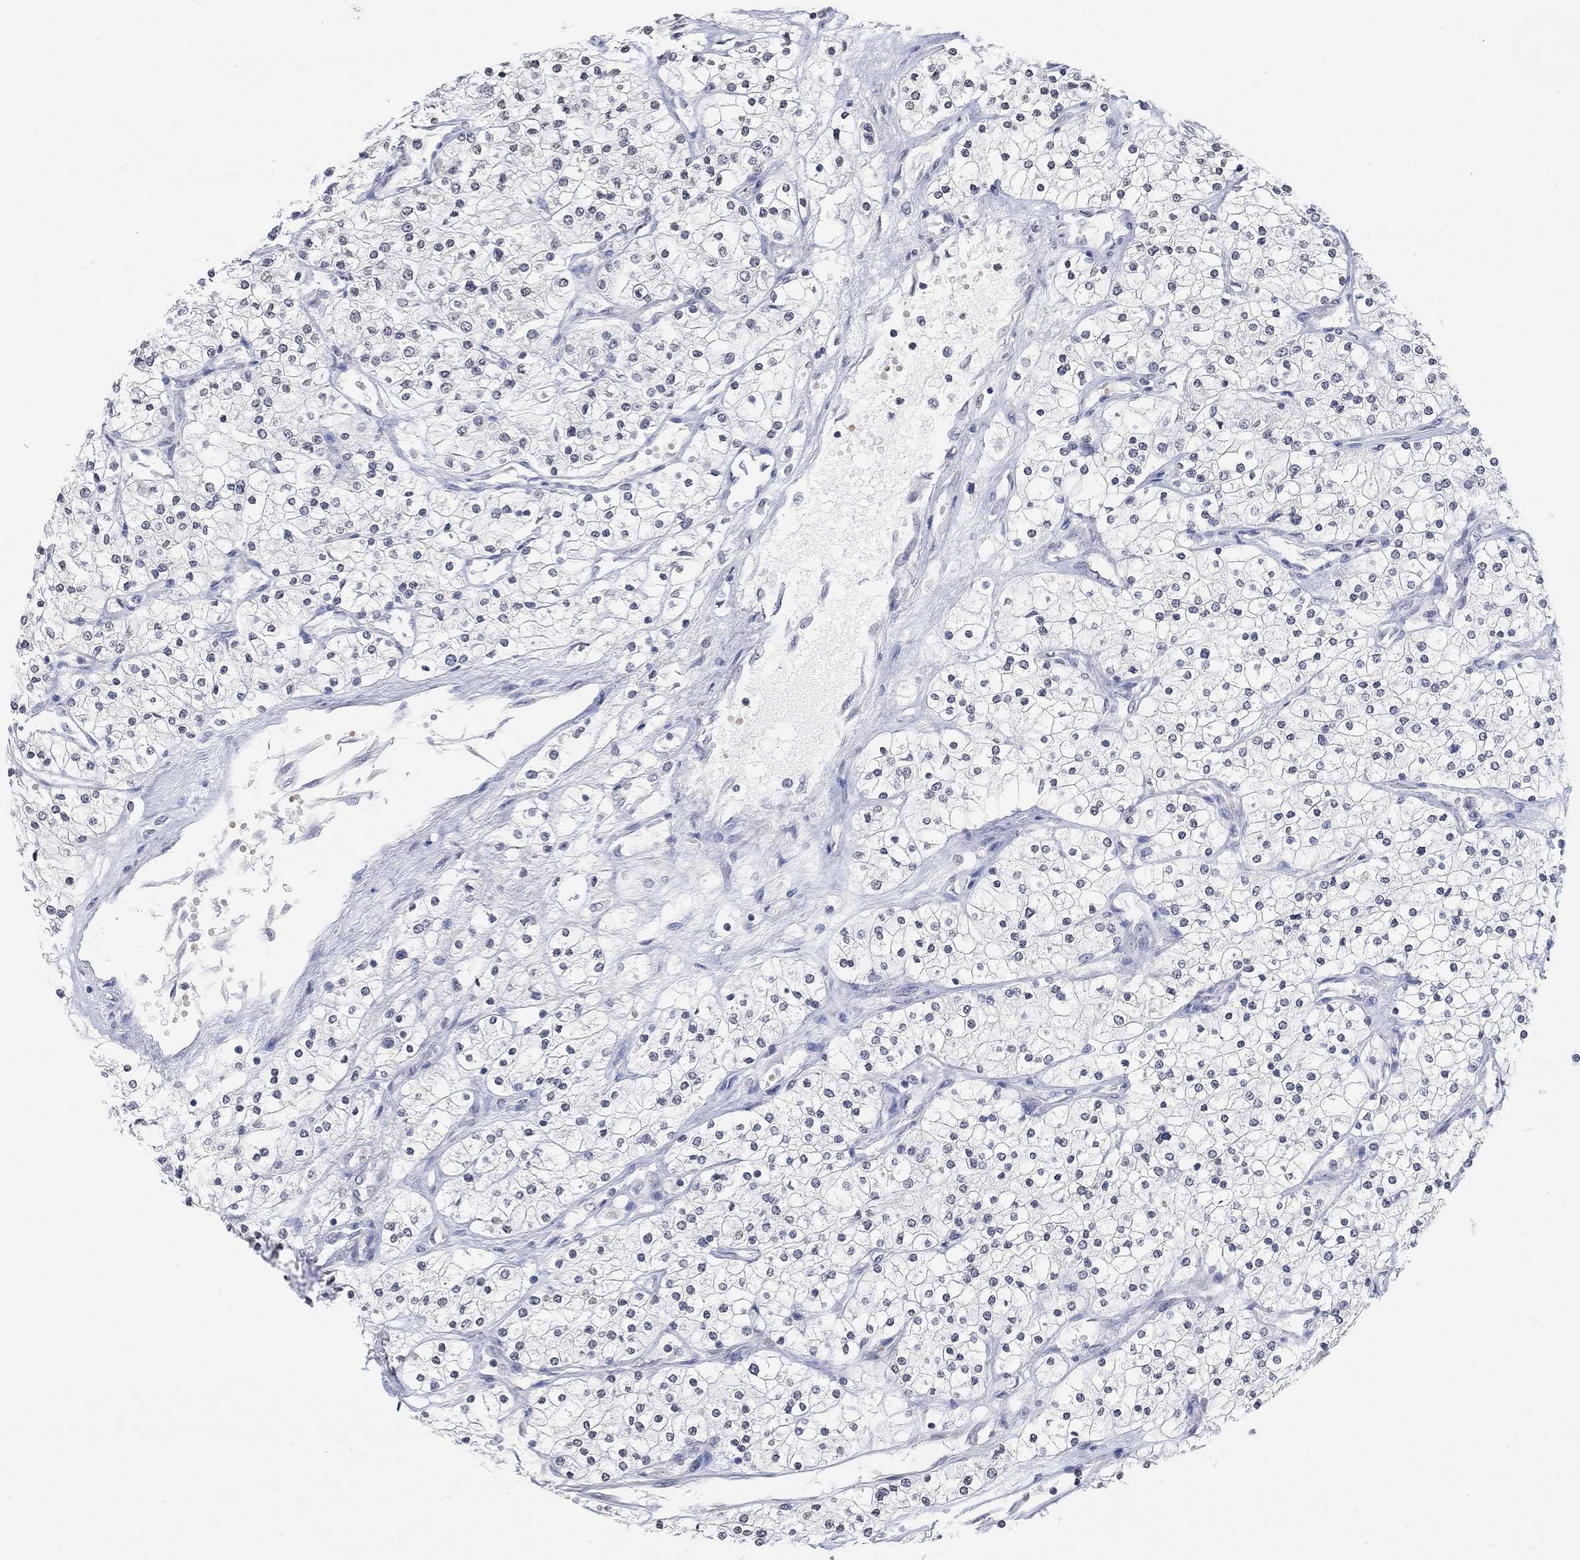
{"staining": {"intensity": "negative", "quantity": "none", "location": "none"}, "tissue": "renal cancer", "cell_type": "Tumor cells", "image_type": "cancer", "snomed": [{"axis": "morphology", "description": "Adenocarcinoma, NOS"}, {"axis": "topography", "description": "Kidney"}], "caption": "This is an immunohistochemistry photomicrograph of adenocarcinoma (renal). There is no expression in tumor cells.", "gene": "TMEM255A", "patient": {"sex": "male", "age": 80}}